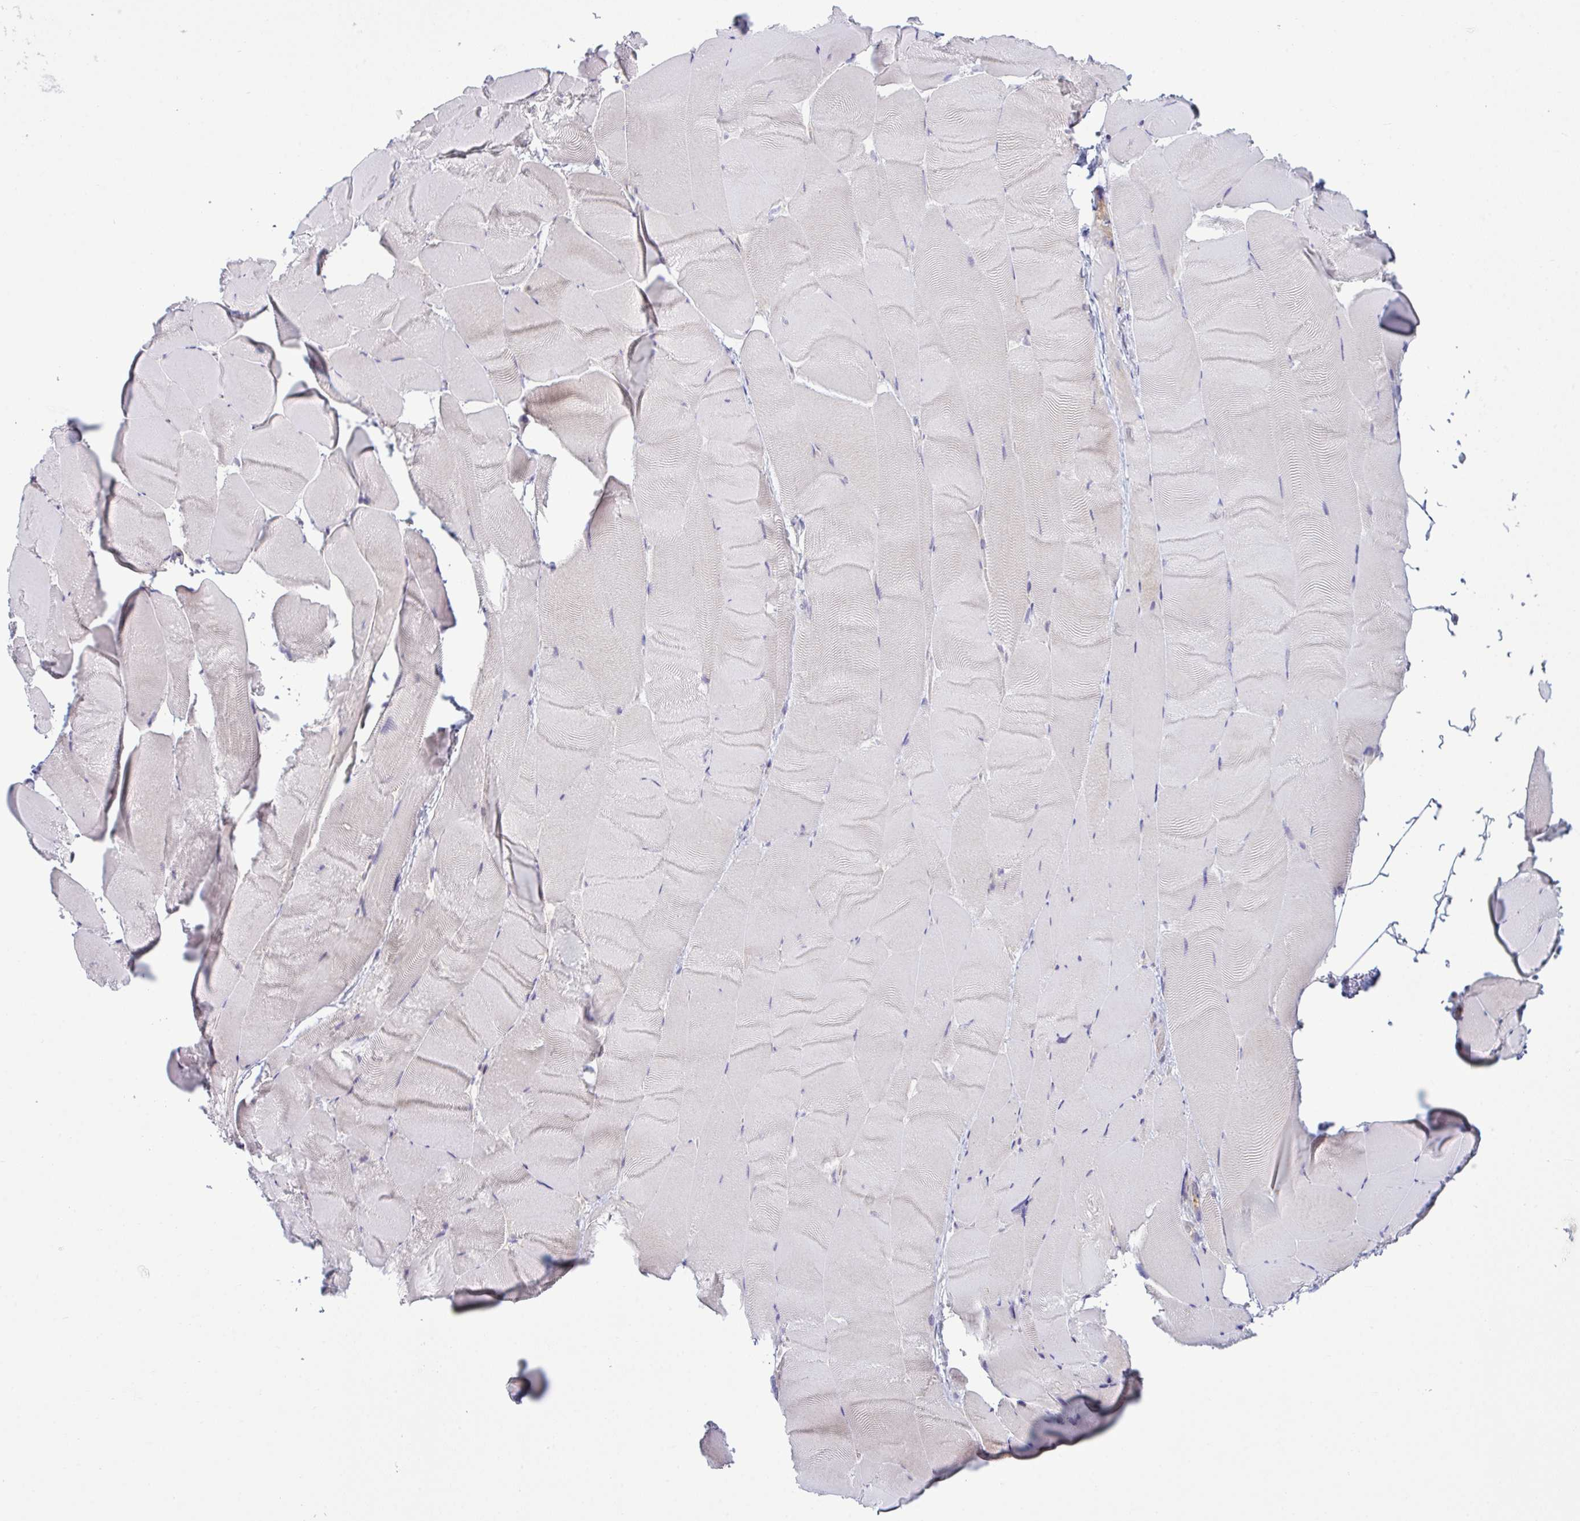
{"staining": {"intensity": "weak", "quantity": "<25%", "location": "cytoplasmic/membranous"}, "tissue": "skeletal muscle", "cell_type": "Myocytes", "image_type": "normal", "snomed": [{"axis": "morphology", "description": "Normal tissue, NOS"}, {"axis": "topography", "description": "Skeletal muscle"}], "caption": "The histopathology image exhibits no staining of myocytes in unremarkable skeletal muscle. (DAB immunohistochemistry (IHC) visualized using brightfield microscopy, high magnification).", "gene": "TSC22D3", "patient": {"sex": "female", "age": 64}}